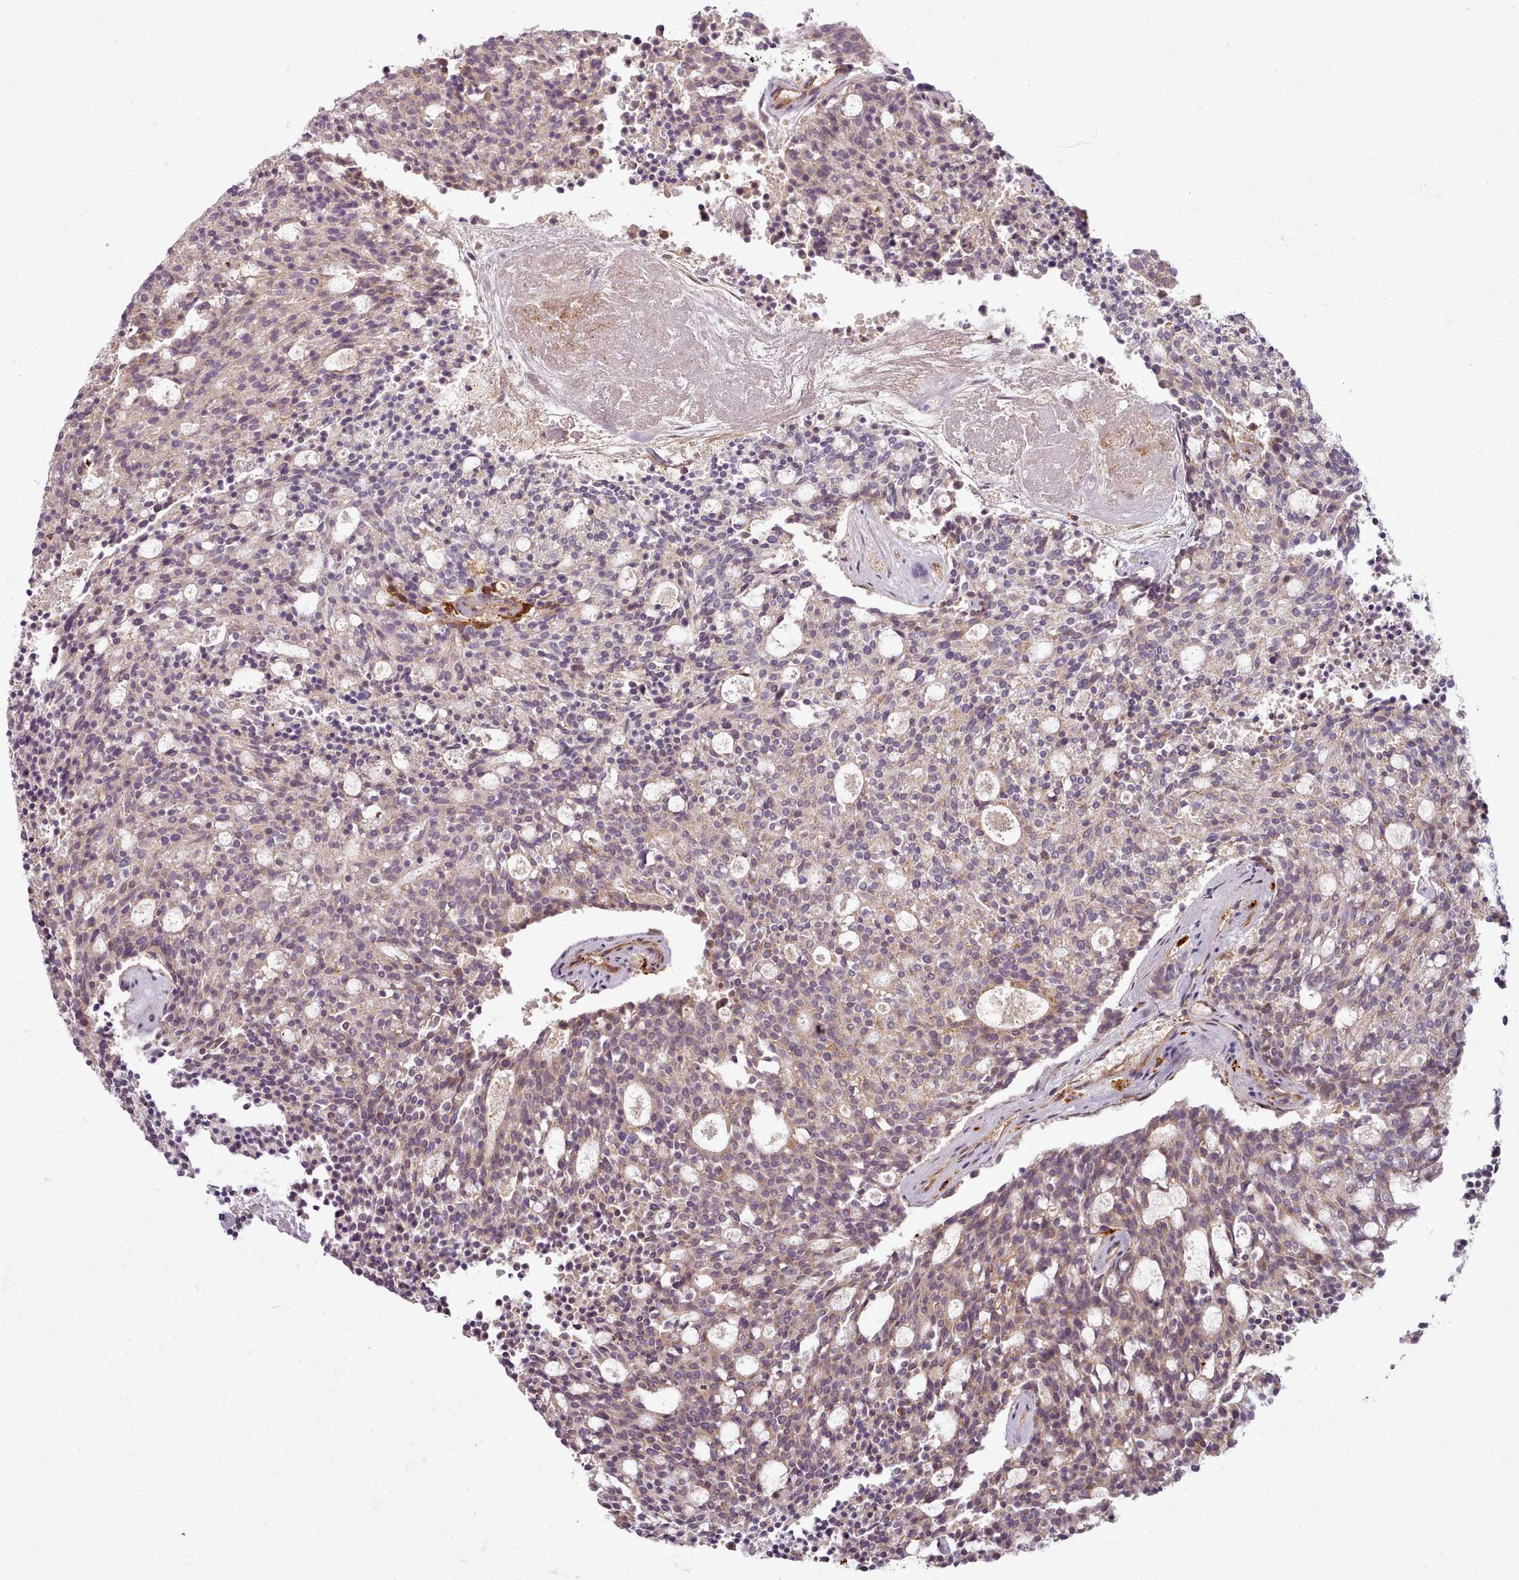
{"staining": {"intensity": "weak", "quantity": "25%-75%", "location": "cytoplasmic/membranous"}, "tissue": "carcinoid", "cell_type": "Tumor cells", "image_type": "cancer", "snomed": [{"axis": "morphology", "description": "Carcinoid, malignant, NOS"}, {"axis": "topography", "description": "Pancreas"}], "caption": "Immunohistochemistry micrograph of malignant carcinoid stained for a protein (brown), which displays low levels of weak cytoplasmic/membranous expression in approximately 25%-75% of tumor cells.", "gene": "C1QTNF5", "patient": {"sex": "female", "age": 54}}